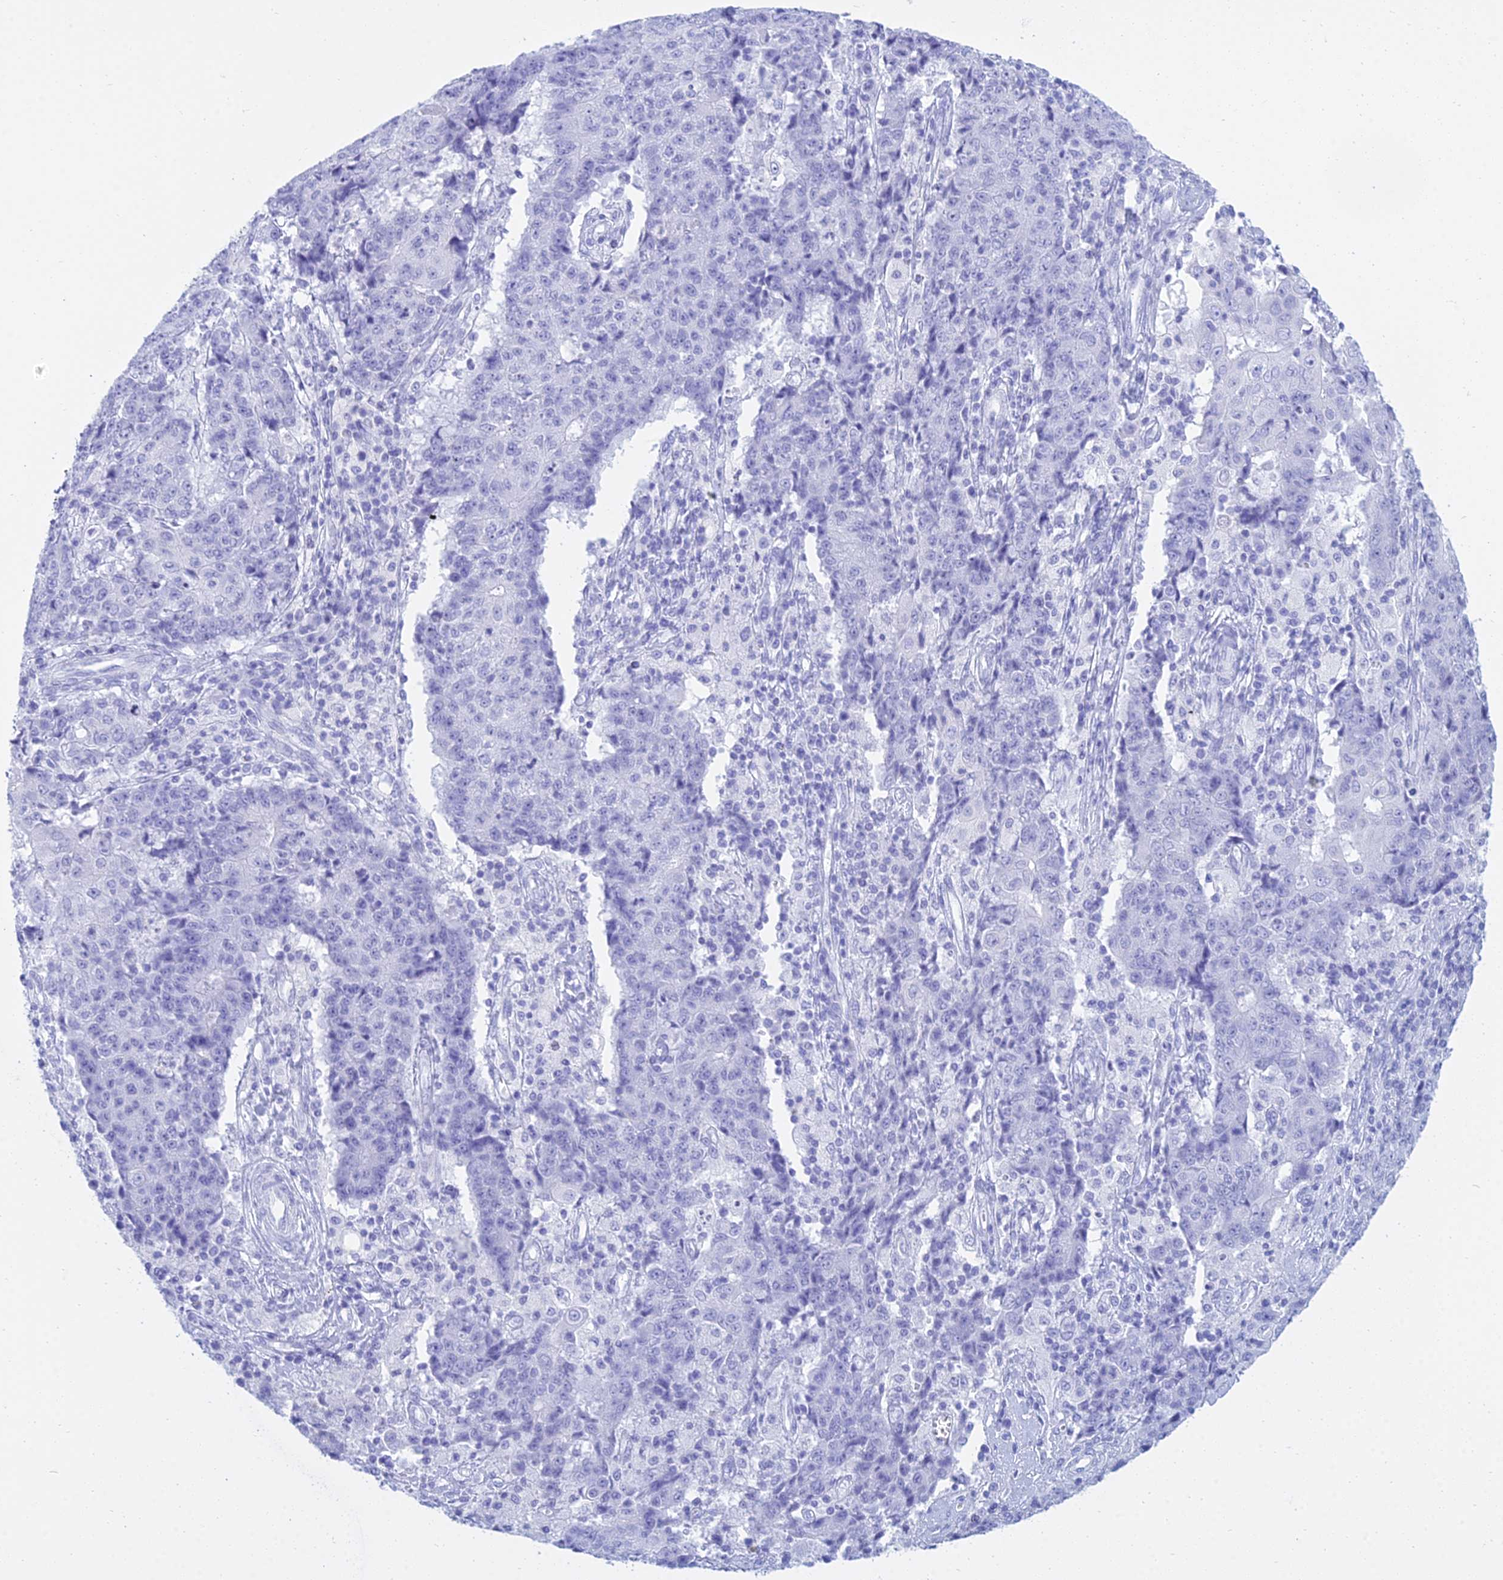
{"staining": {"intensity": "negative", "quantity": "none", "location": "none"}, "tissue": "ovarian cancer", "cell_type": "Tumor cells", "image_type": "cancer", "snomed": [{"axis": "morphology", "description": "Carcinoma, endometroid"}, {"axis": "topography", "description": "Ovary"}], "caption": "Immunohistochemistry (IHC) micrograph of human ovarian cancer stained for a protein (brown), which exhibits no staining in tumor cells.", "gene": "PATE4", "patient": {"sex": "female", "age": 42}}